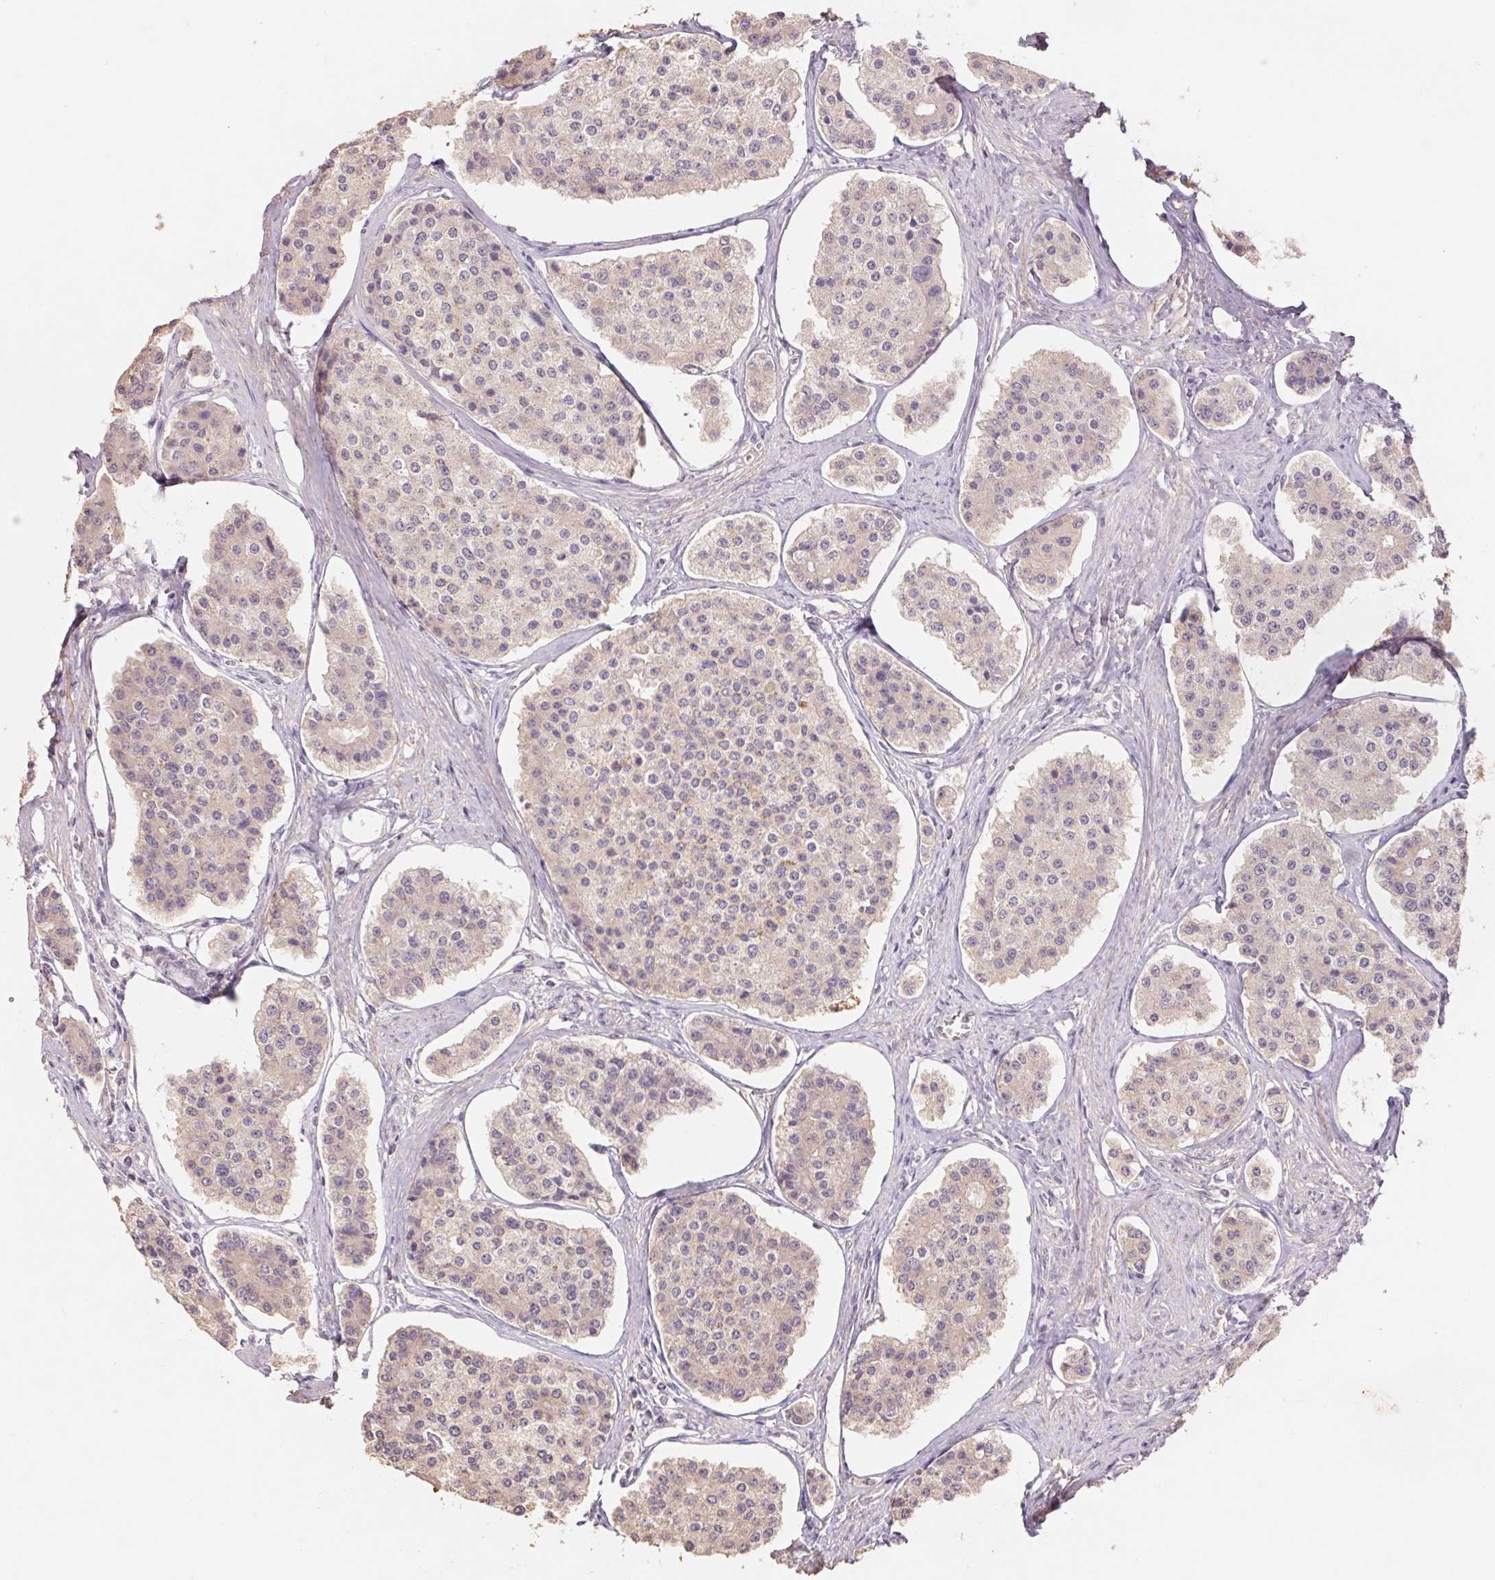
{"staining": {"intensity": "weak", "quantity": "25%-75%", "location": "cytoplasmic/membranous"}, "tissue": "carcinoid", "cell_type": "Tumor cells", "image_type": "cancer", "snomed": [{"axis": "morphology", "description": "Carcinoid, malignant, NOS"}, {"axis": "topography", "description": "Small intestine"}], "caption": "Immunohistochemical staining of carcinoid demonstrates low levels of weak cytoplasmic/membranous positivity in about 25%-75% of tumor cells. Using DAB (3,3'-diaminobenzidine) (brown) and hematoxylin (blue) stains, captured at high magnification using brightfield microscopy.", "gene": "GRM2", "patient": {"sex": "female", "age": 65}}